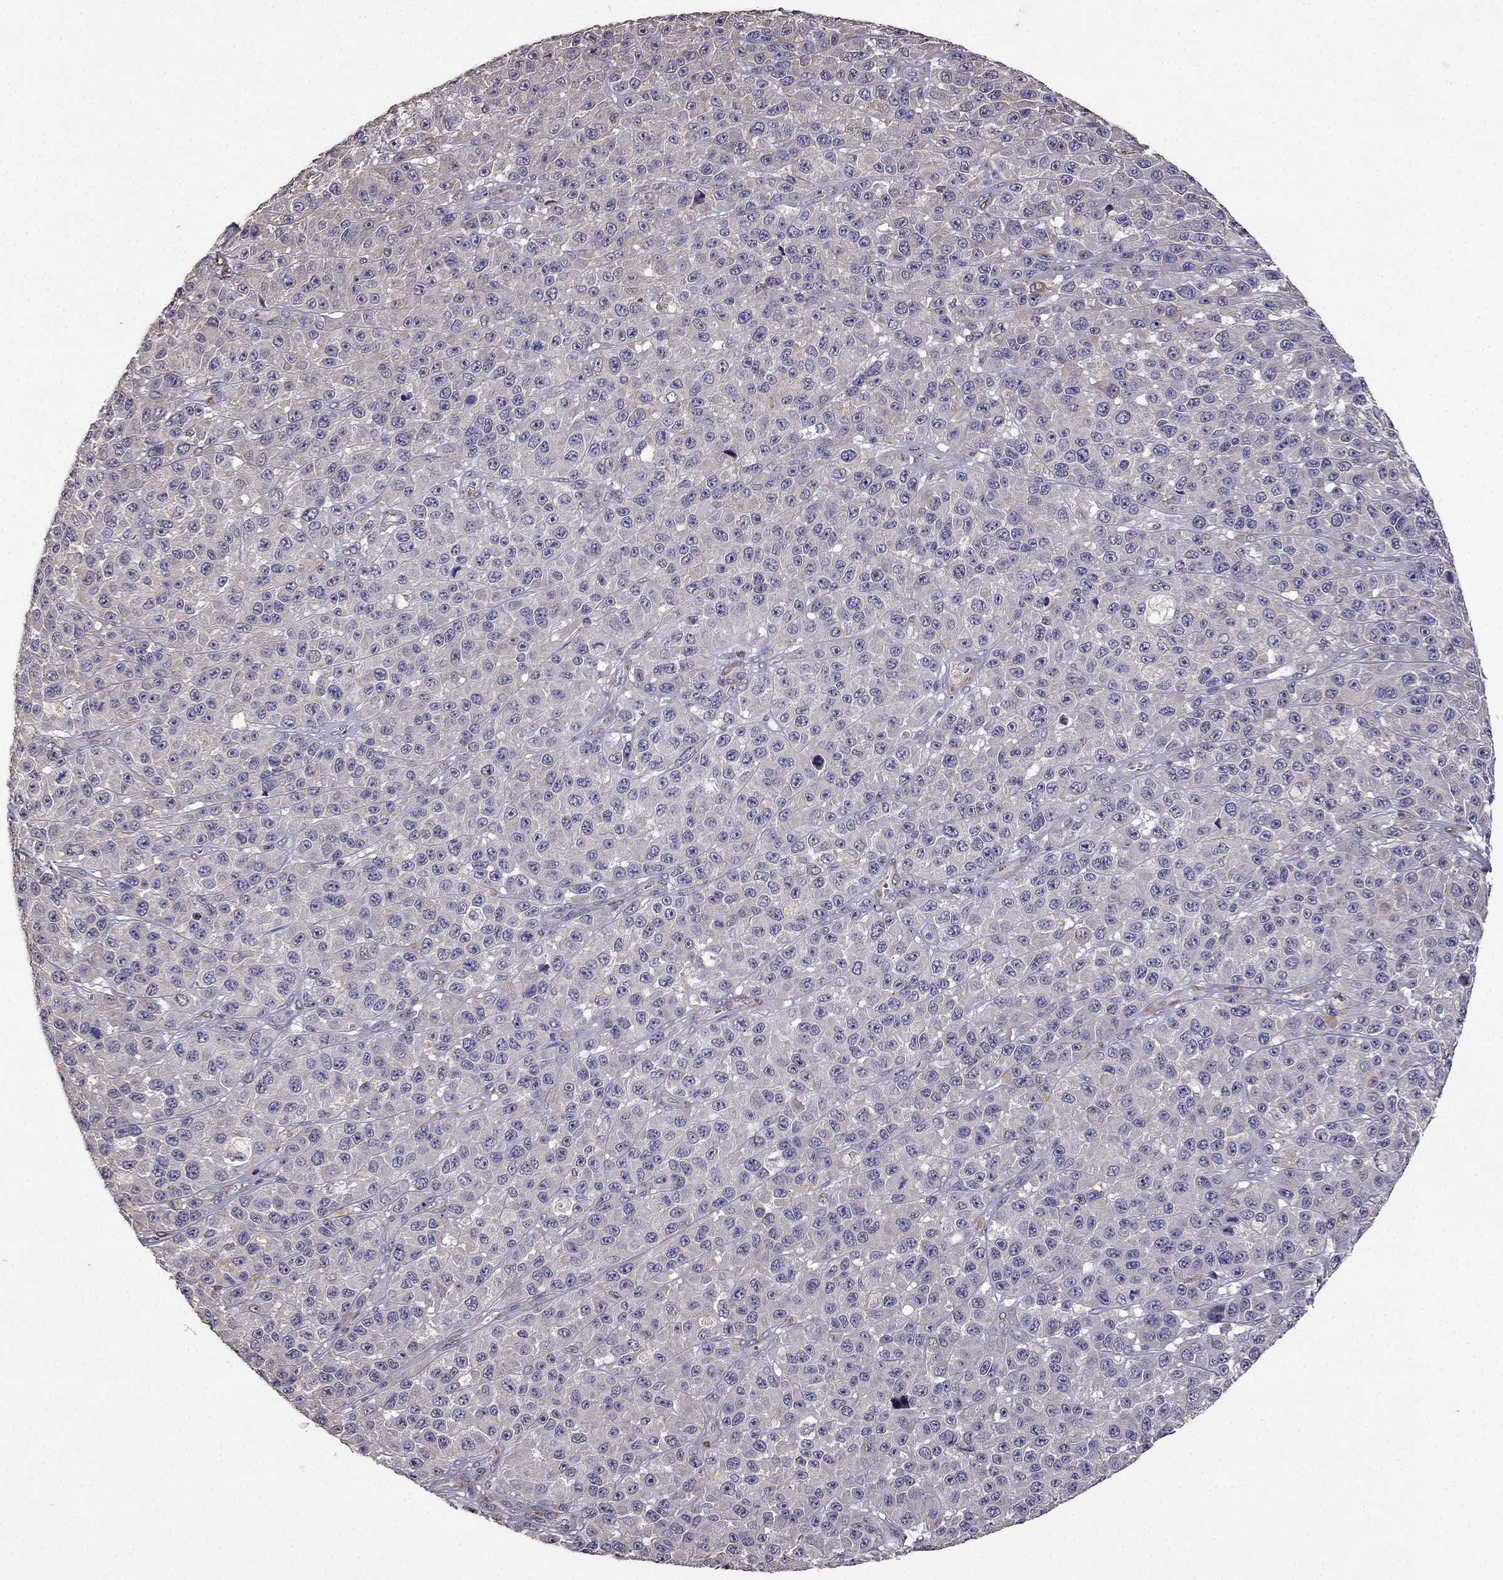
{"staining": {"intensity": "negative", "quantity": "none", "location": "none"}, "tissue": "melanoma", "cell_type": "Tumor cells", "image_type": "cancer", "snomed": [{"axis": "morphology", "description": "Malignant melanoma, NOS"}, {"axis": "topography", "description": "Skin"}], "caption": "Immunohistochemistry (IHC) image of human malignant melanoma stained for a protein (brown), which displays no expression in tumor cells.", "gene": "CDH9", "patient": {"sex": "female", "age": 58}}